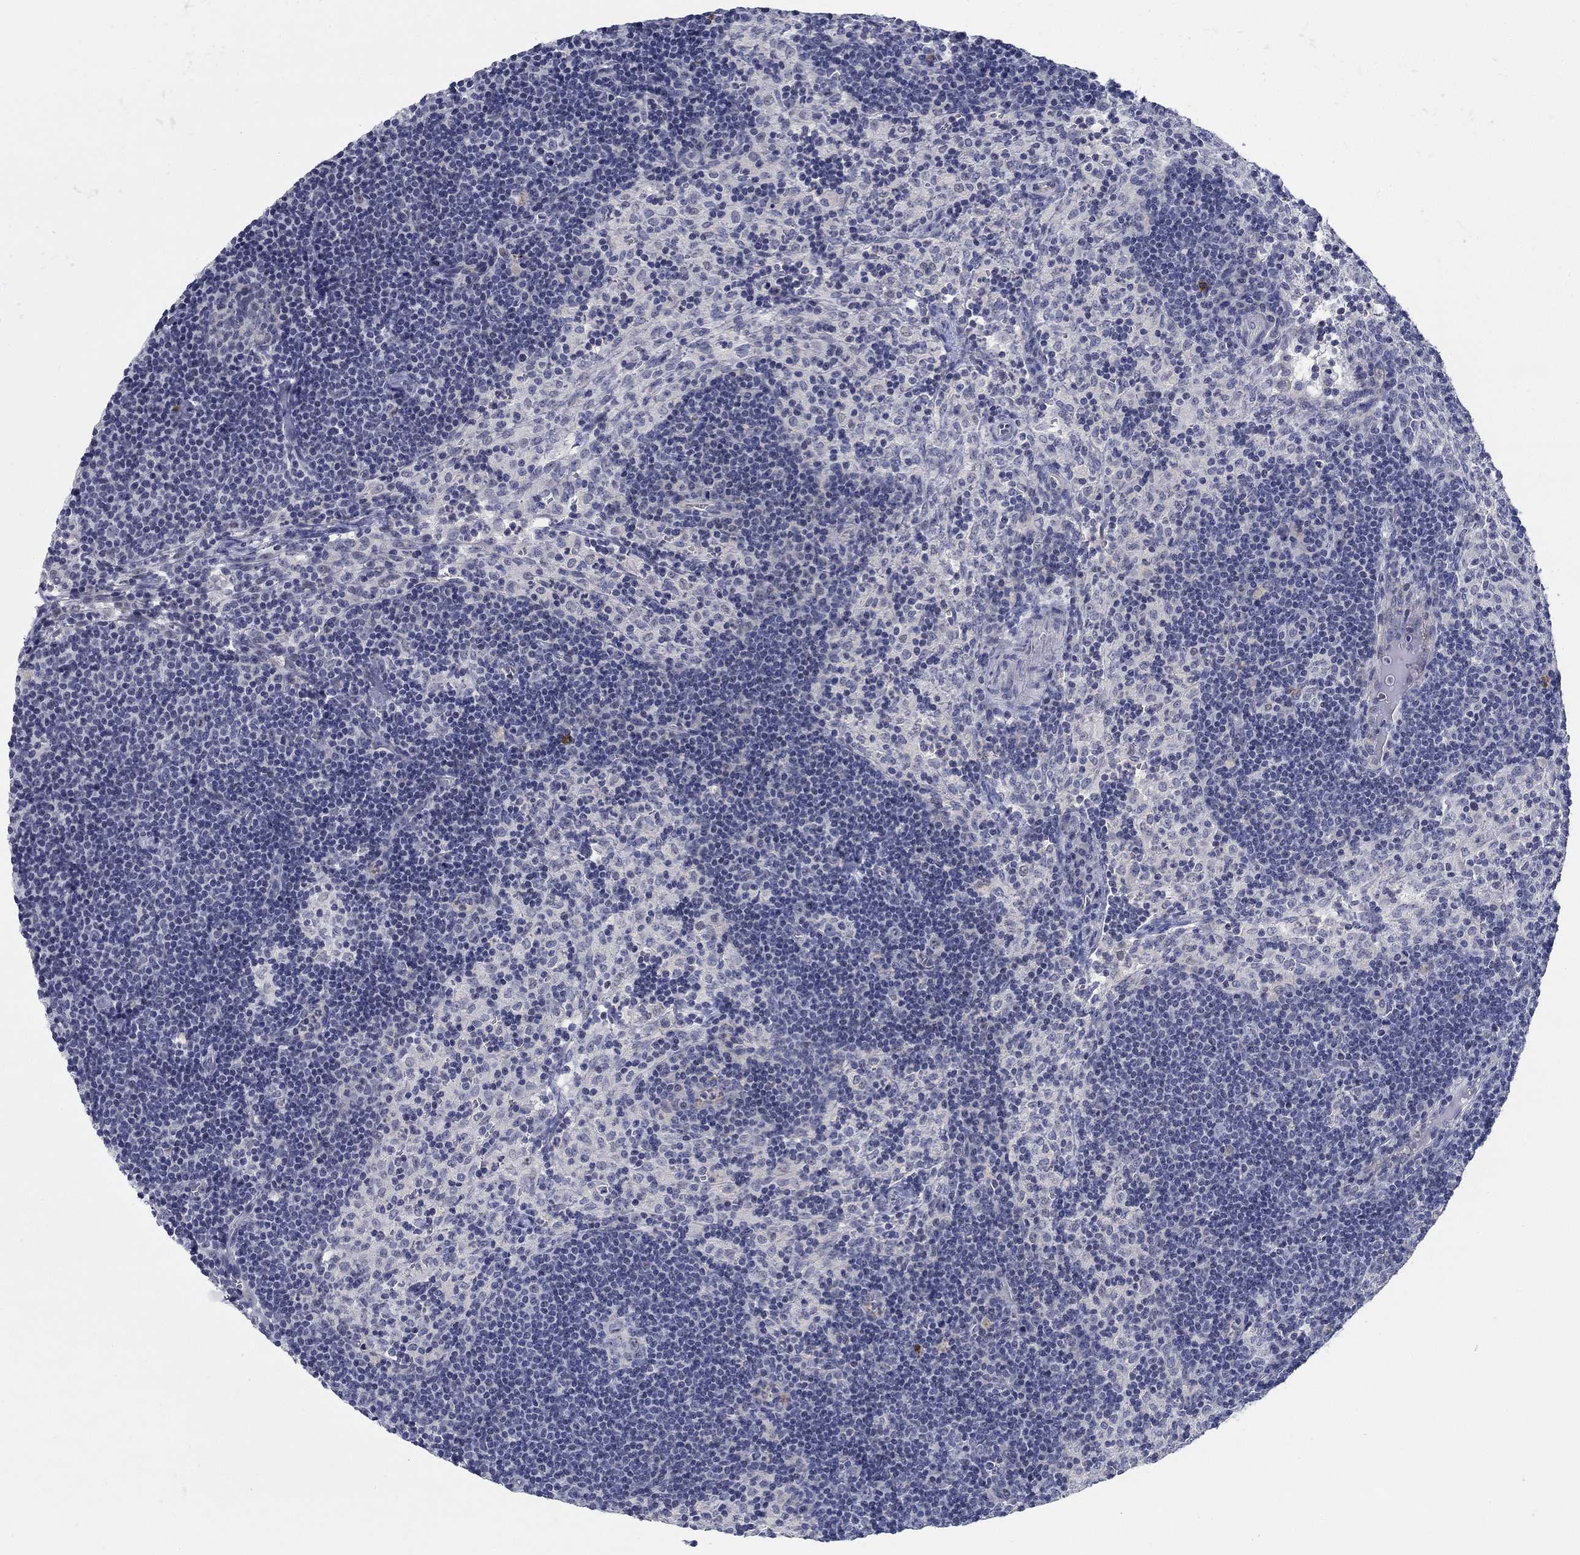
{"staining": {"intensity": "negative", "quantity": "none", "location": "none"}, "tissue": "lymph node", "cell_type": "Germinal center cells", "image_type": "normal", "snomed": [{"axis": "morphology", "description": "Normal tissue, NOS"}, {"axis": "topography", "description": "Lymph node"}], "caption": "Immunohistochemistry (IHC) of unremarkable lymph node displays no positivity in germinal center cells.", "gene": "SMIM18", "patient": {"sex": "female", "age": 34}}